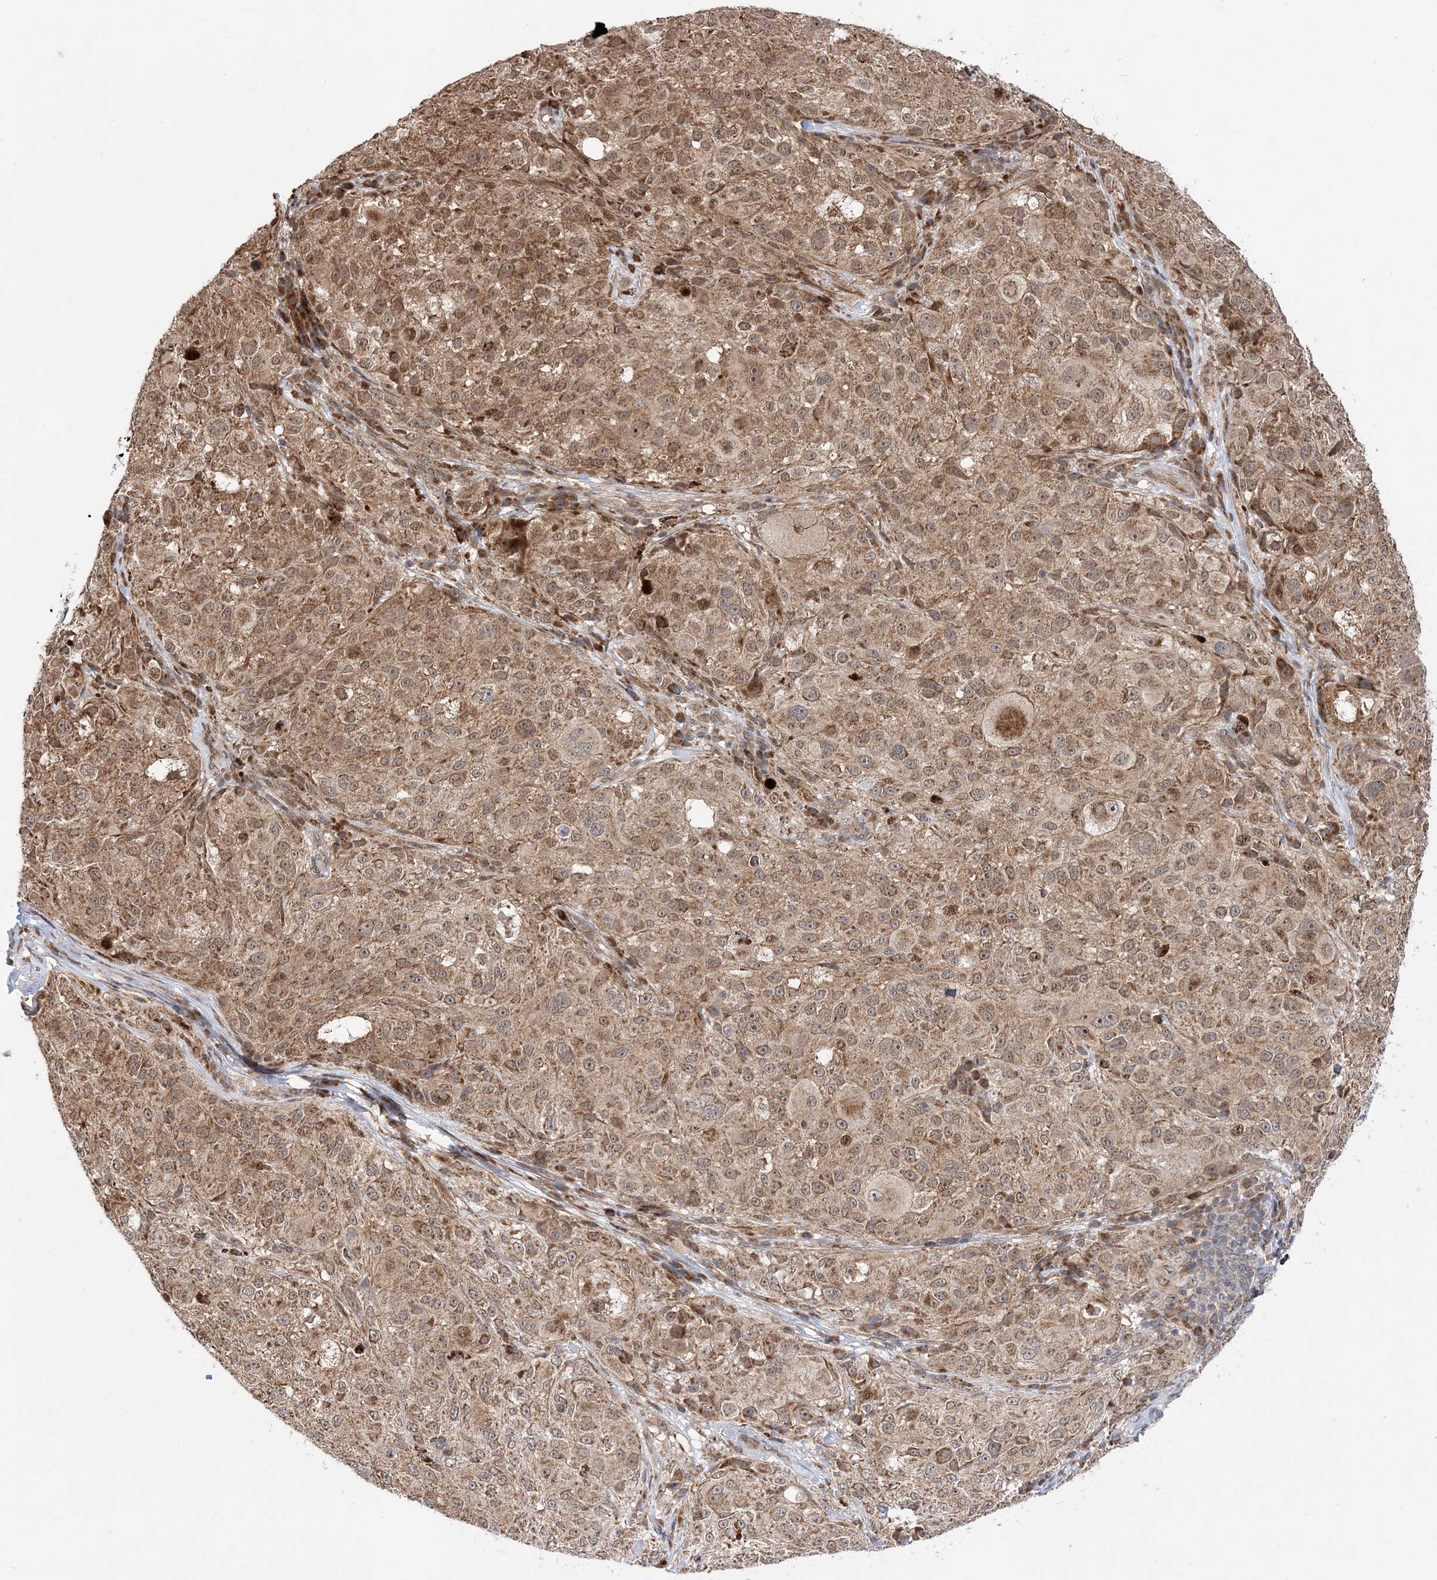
{"staining": {"intensity": "moderate", "quantity": ">75%", "location": "cytoplasmic/membranous"}, "tissue": "melanoma", "cell_type": "Tumor cells", "image_type": "cancer", "snomed": [{"axis": "morphology", "description": "Necrosis, NOS"}, {"axis": "morphology", "description": "Malignant melanoma, NOS"}, {"axis": "topography", "description": "Skin"}], "caption": "The histopathology image displays a brown stain indicating the presence of a protein in the cytoplasmic/membranous of tumor cells in melanoma.", "gene": "DALRD3", "patient": {"sex": "female", "age": 87}}